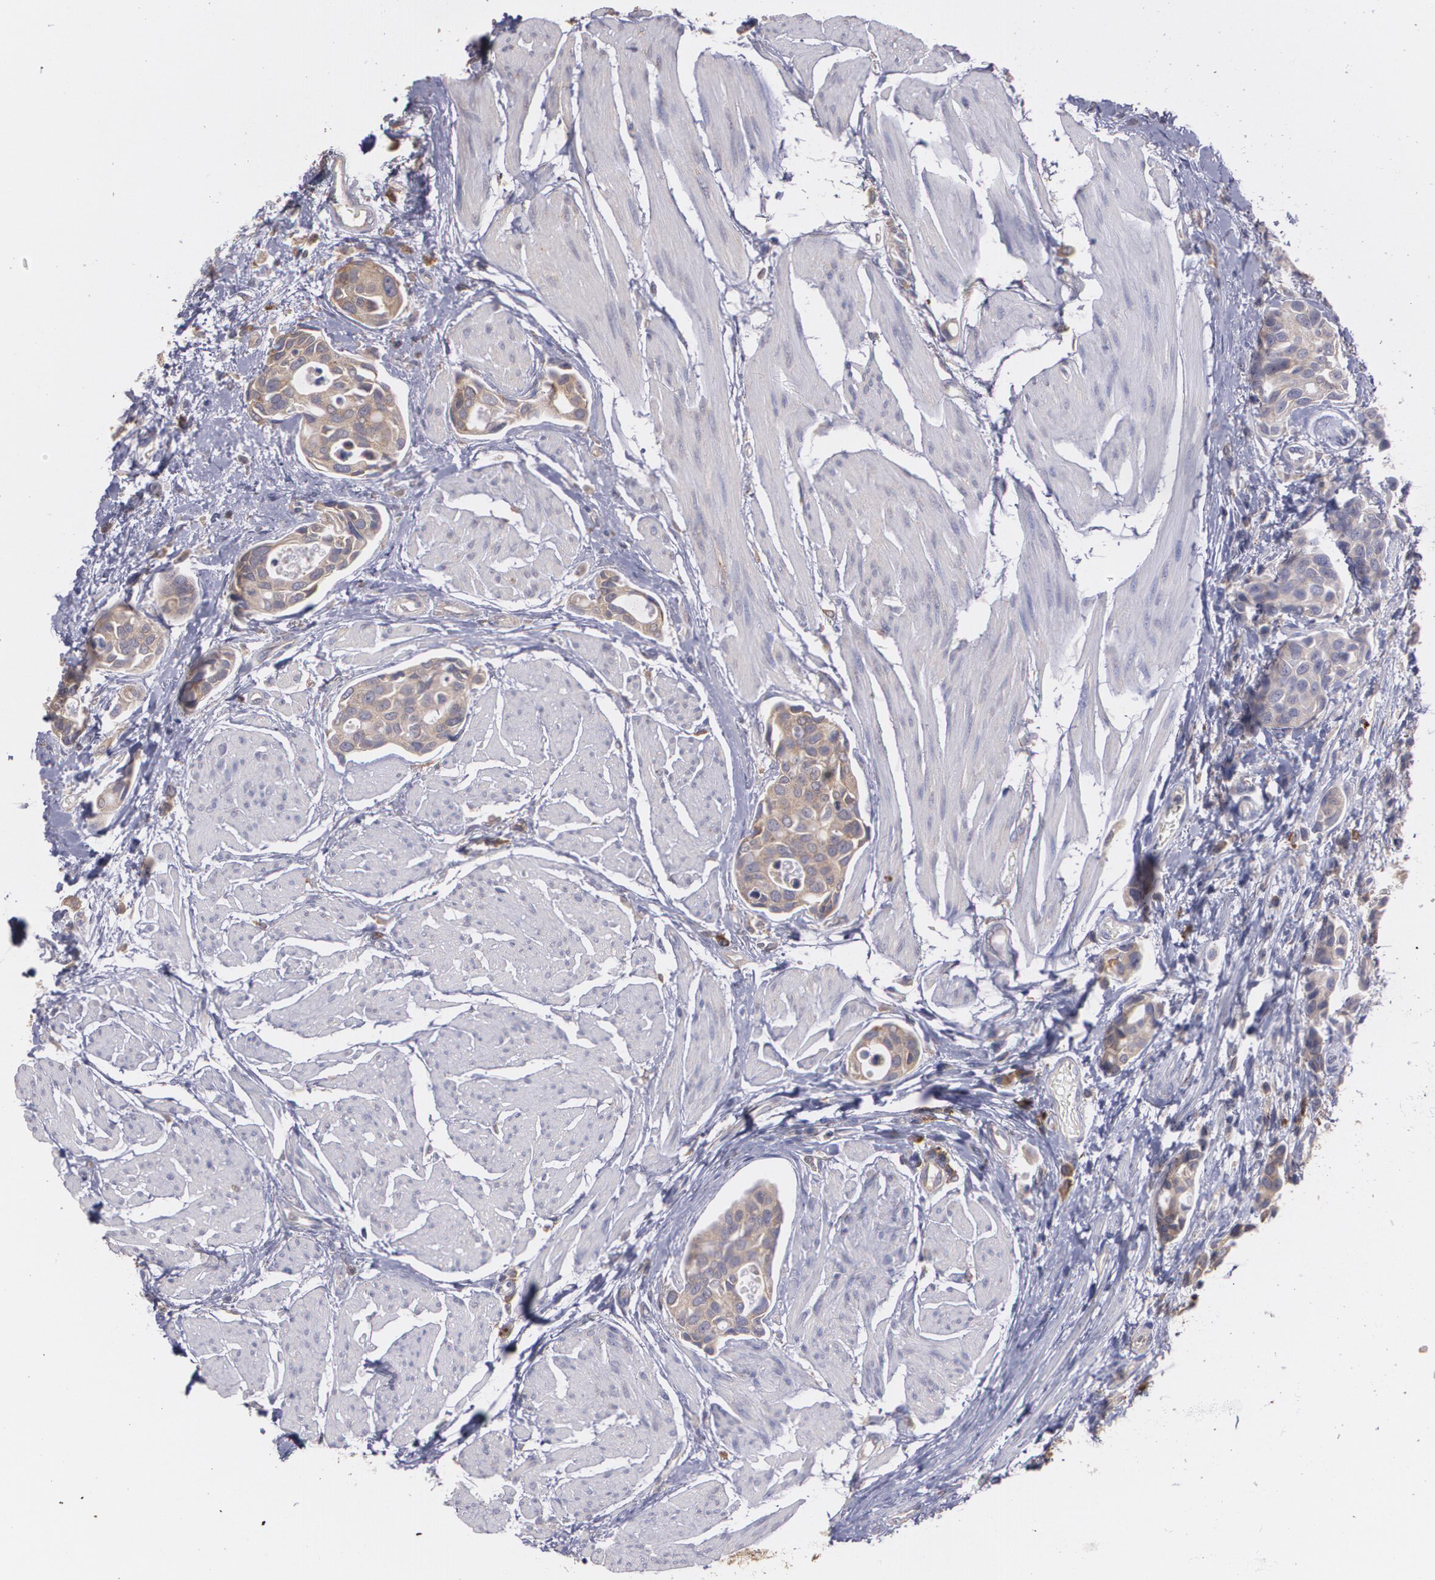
{"staining": {"intensity": "moderate", "quantity": ">75%", "location": "cytoplasmic/membranous"}, "tissue": "urothelial cancer", "cell_type": "Tumor cells", "image_type": "cancer", "snomed": [{"axis": "morphology", "description": "Urothelial carcinoma, High grade"}, {"axis": "topography", "description": "Urinary bladder"}], "caption": "High-grade urothelial carcinoma stained with a protein marker exhibits moderate staining in tumor cells.", "gene": "ECE1", "patient": {"sex": "male", "age": 78}}